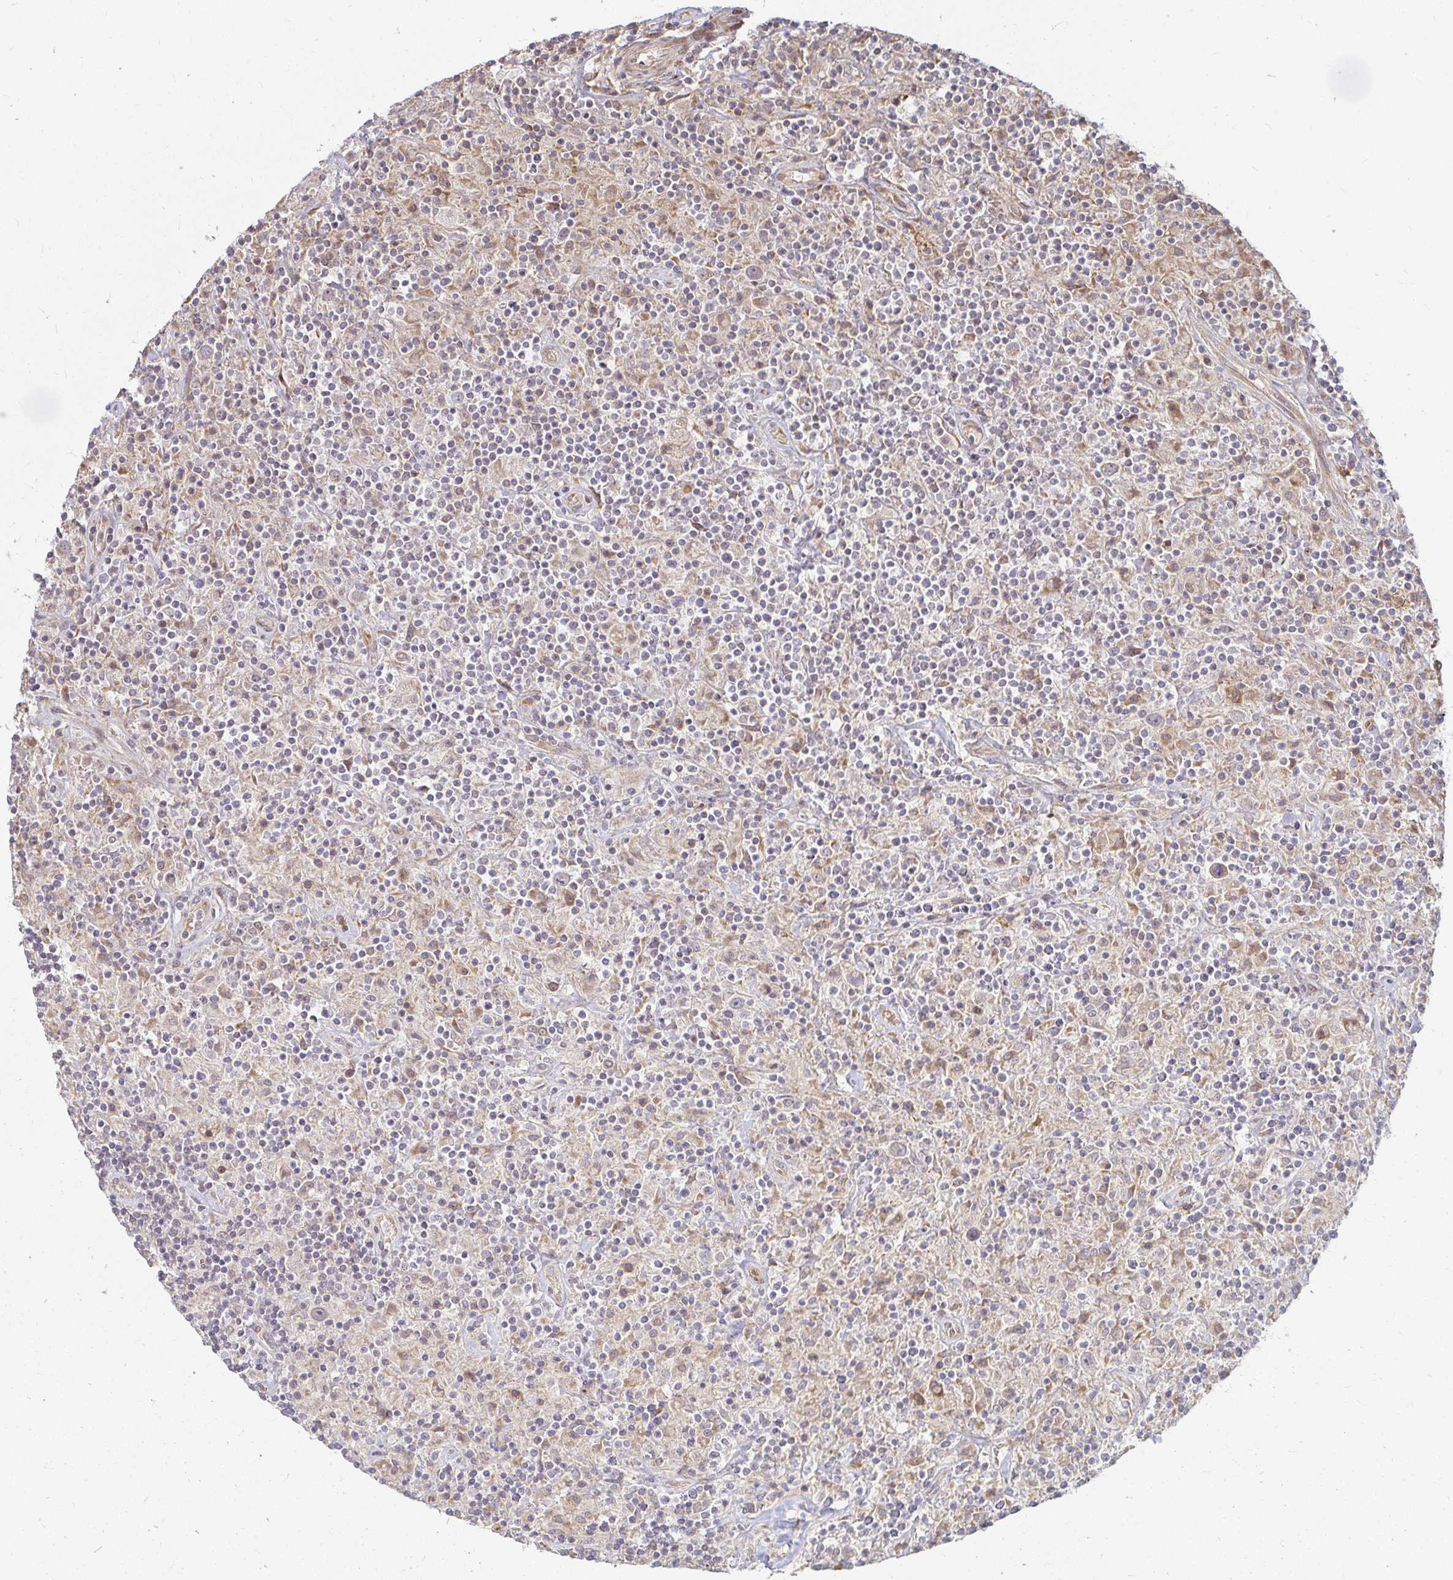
{"staining": {"intensity": "weak", "quantity": "<25%", "location": "cytoplasmic/membranous"}, "tissue": "lymphoma", "cell_type": "Tumor cells", "image_type": "cancer", "snomed": [{"axis": "morphology", "description": "Hodgkin's disease, NOS"}, {"axis": "topography", "description": "Lymph node"}], "caption": "High power microscopy photomicrograph of an IHC histopathology image of lymphoma, revealing no significant staining in tumor cells. (DAB immunohistochemistry (IHC) visualized using brightfield microscopy, high magnification).", "gene": "CAST", "patient": {"sex": "male", "age": 70}}